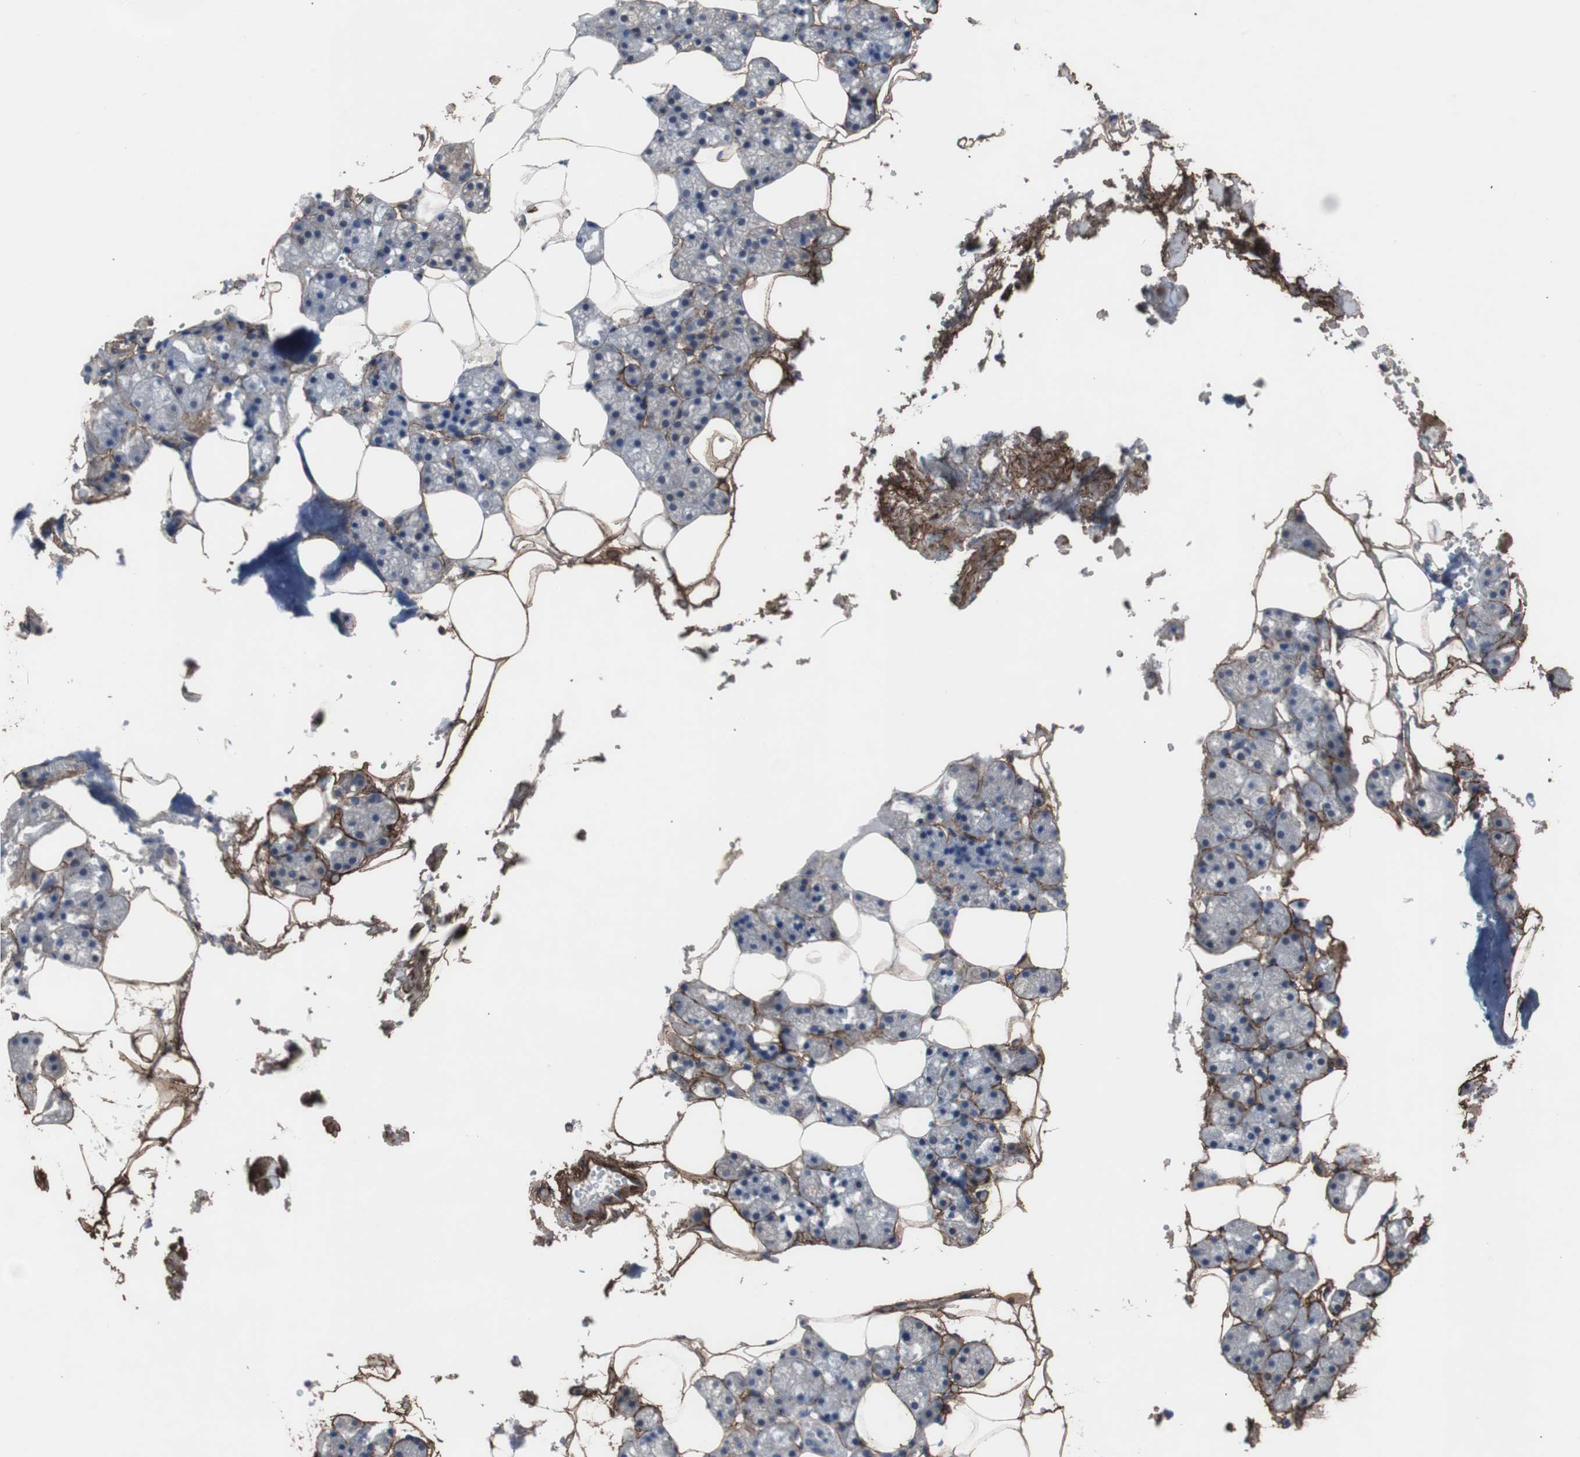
{"staining": {"intensity": "negative", "quantity": "none", "location": "none"}, "tissue": "salivary gland", "cell_type": "Glandular cells", "image_type": "normal", "snomed": [{"axis": "morphology", "description": "Normal tissue, NOS"}, {"axis": "topography", "description": "Salivary gland"}], "caption": "Immunohistochemistry (IHC) micrograph of benign human salivary gland stained for a protein (brown), which displays no expression in glandular cells. (DAB immunohistochemistry visualized using brightfield microscopy, high magnification).", "gene": "COL6A2", "patient": {"sex": "male", "age": 62}}